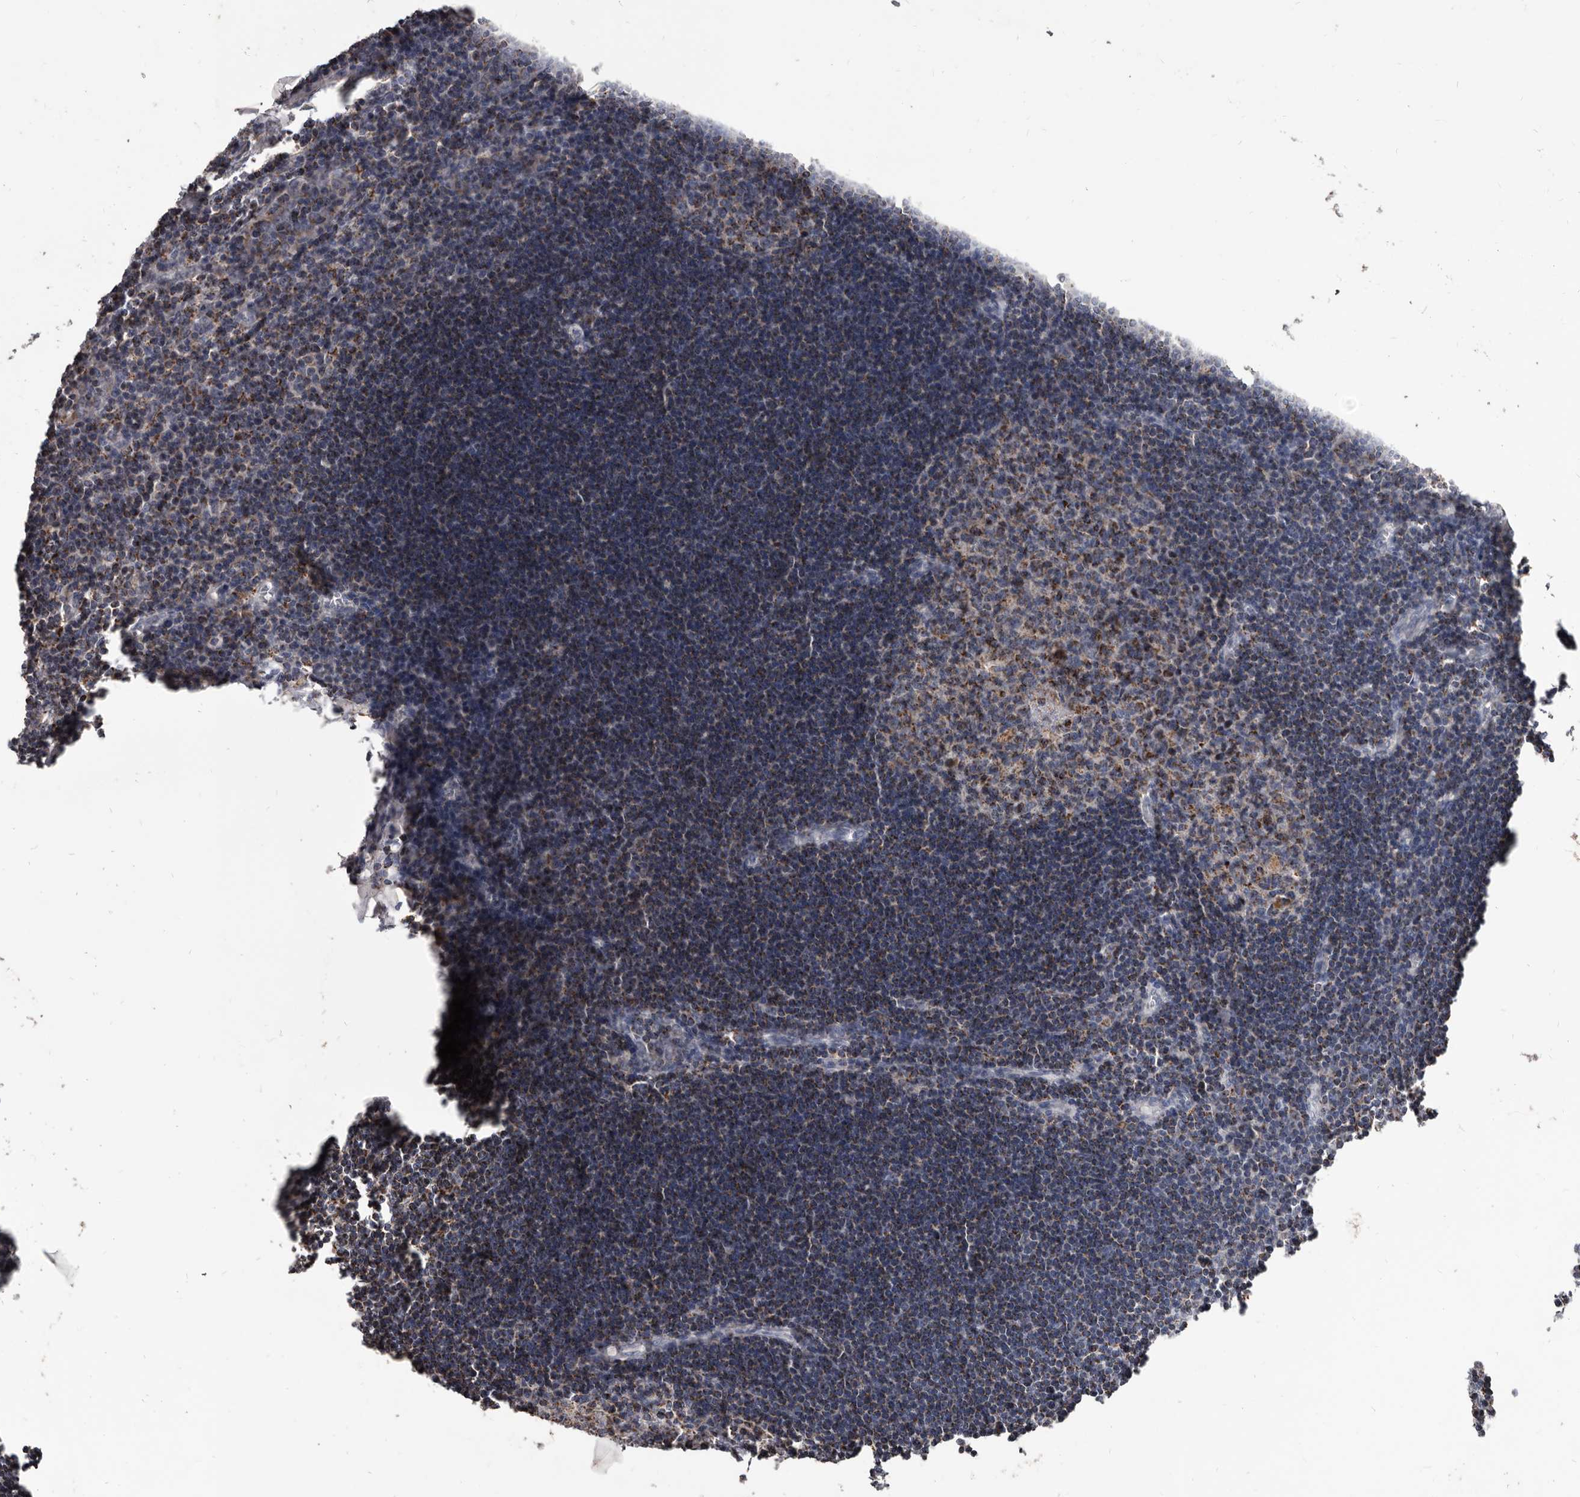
{"staining": {"intensity": "moderate", "quantity": "25%-75%", "location": "cytoplasmic/membranous"}, "tissue": "lymph node", "cell_type": "Germinal center cells", "image_type": "normal", "snomed": [{"axis": "morphology", "description": "Normal tissue, NOS"}, {"axis": "morphology", "description": "Malignant melanoma, Metastatic site"}, {"axis": "topography", "description": "Lymph node"}], "caption": "The image displays immunohistochemical staining of normal lymph node. There is moderate cytoplasmic/membranous staining is present in about 25%-75% of germinal center cells. (Brightfield microscopy of DAB IHC at high magnification).", "gene": "ALDH5A1", "patient": {"sex": "male", "age": 41}}